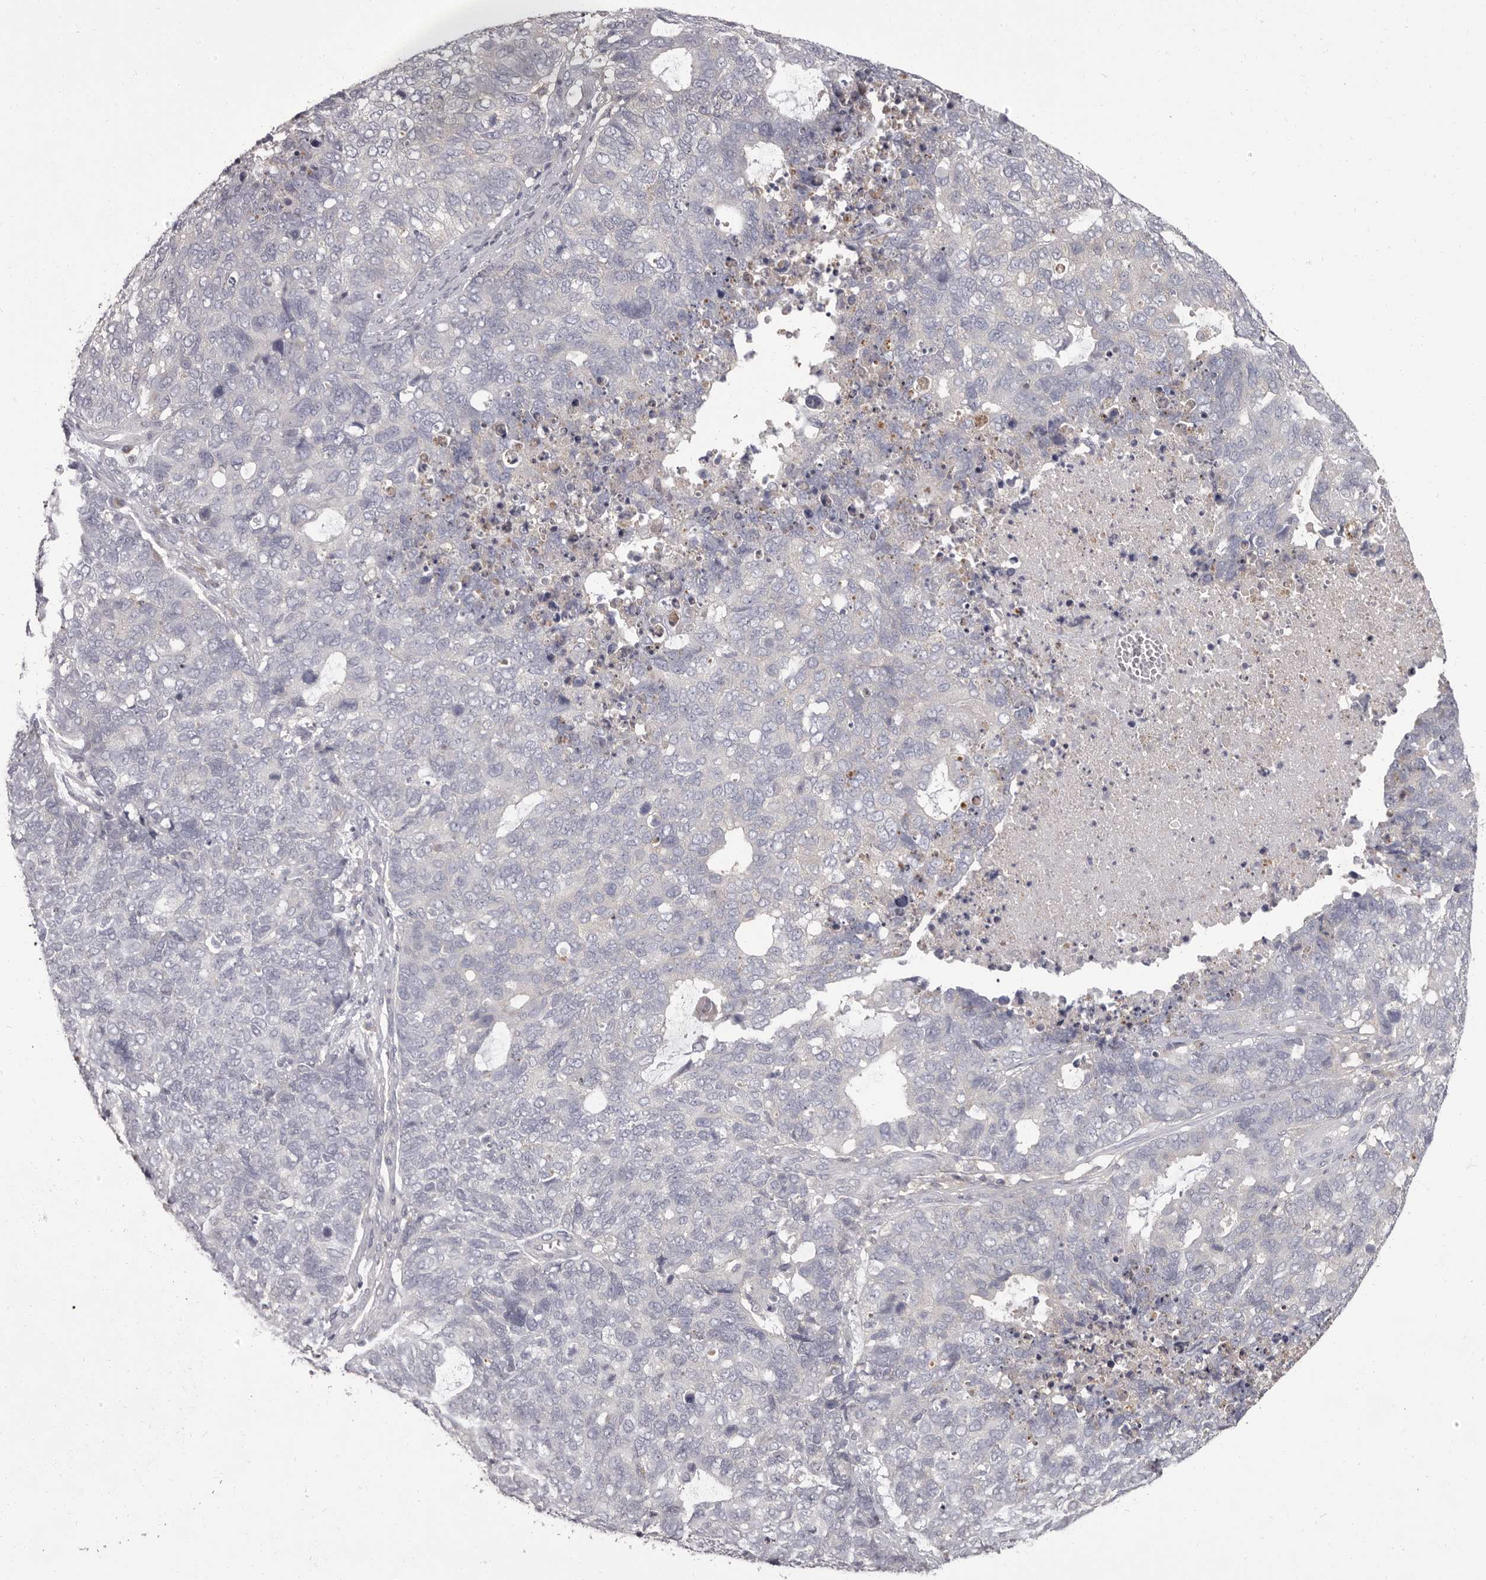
{"staining": {"intensity": "negative", "quantity": "none", "location": "none"}, "tissue": "cervical cancer", "cell_type": "Tumor cells", "image_type": "cancer", "snomed": [{"axis": "morphology", "description": "Squamous cell carcinoma, NOS"}, {"axis": "topography", "description": "Cervix"}], "caption": "Immunohistochemistry (IHC) of cervical cancer (squamous cell carcinoma) exhibits no positivity in tumor cells.", "gene": "APEH", "patient": {"sex": "female", "age": 63}}